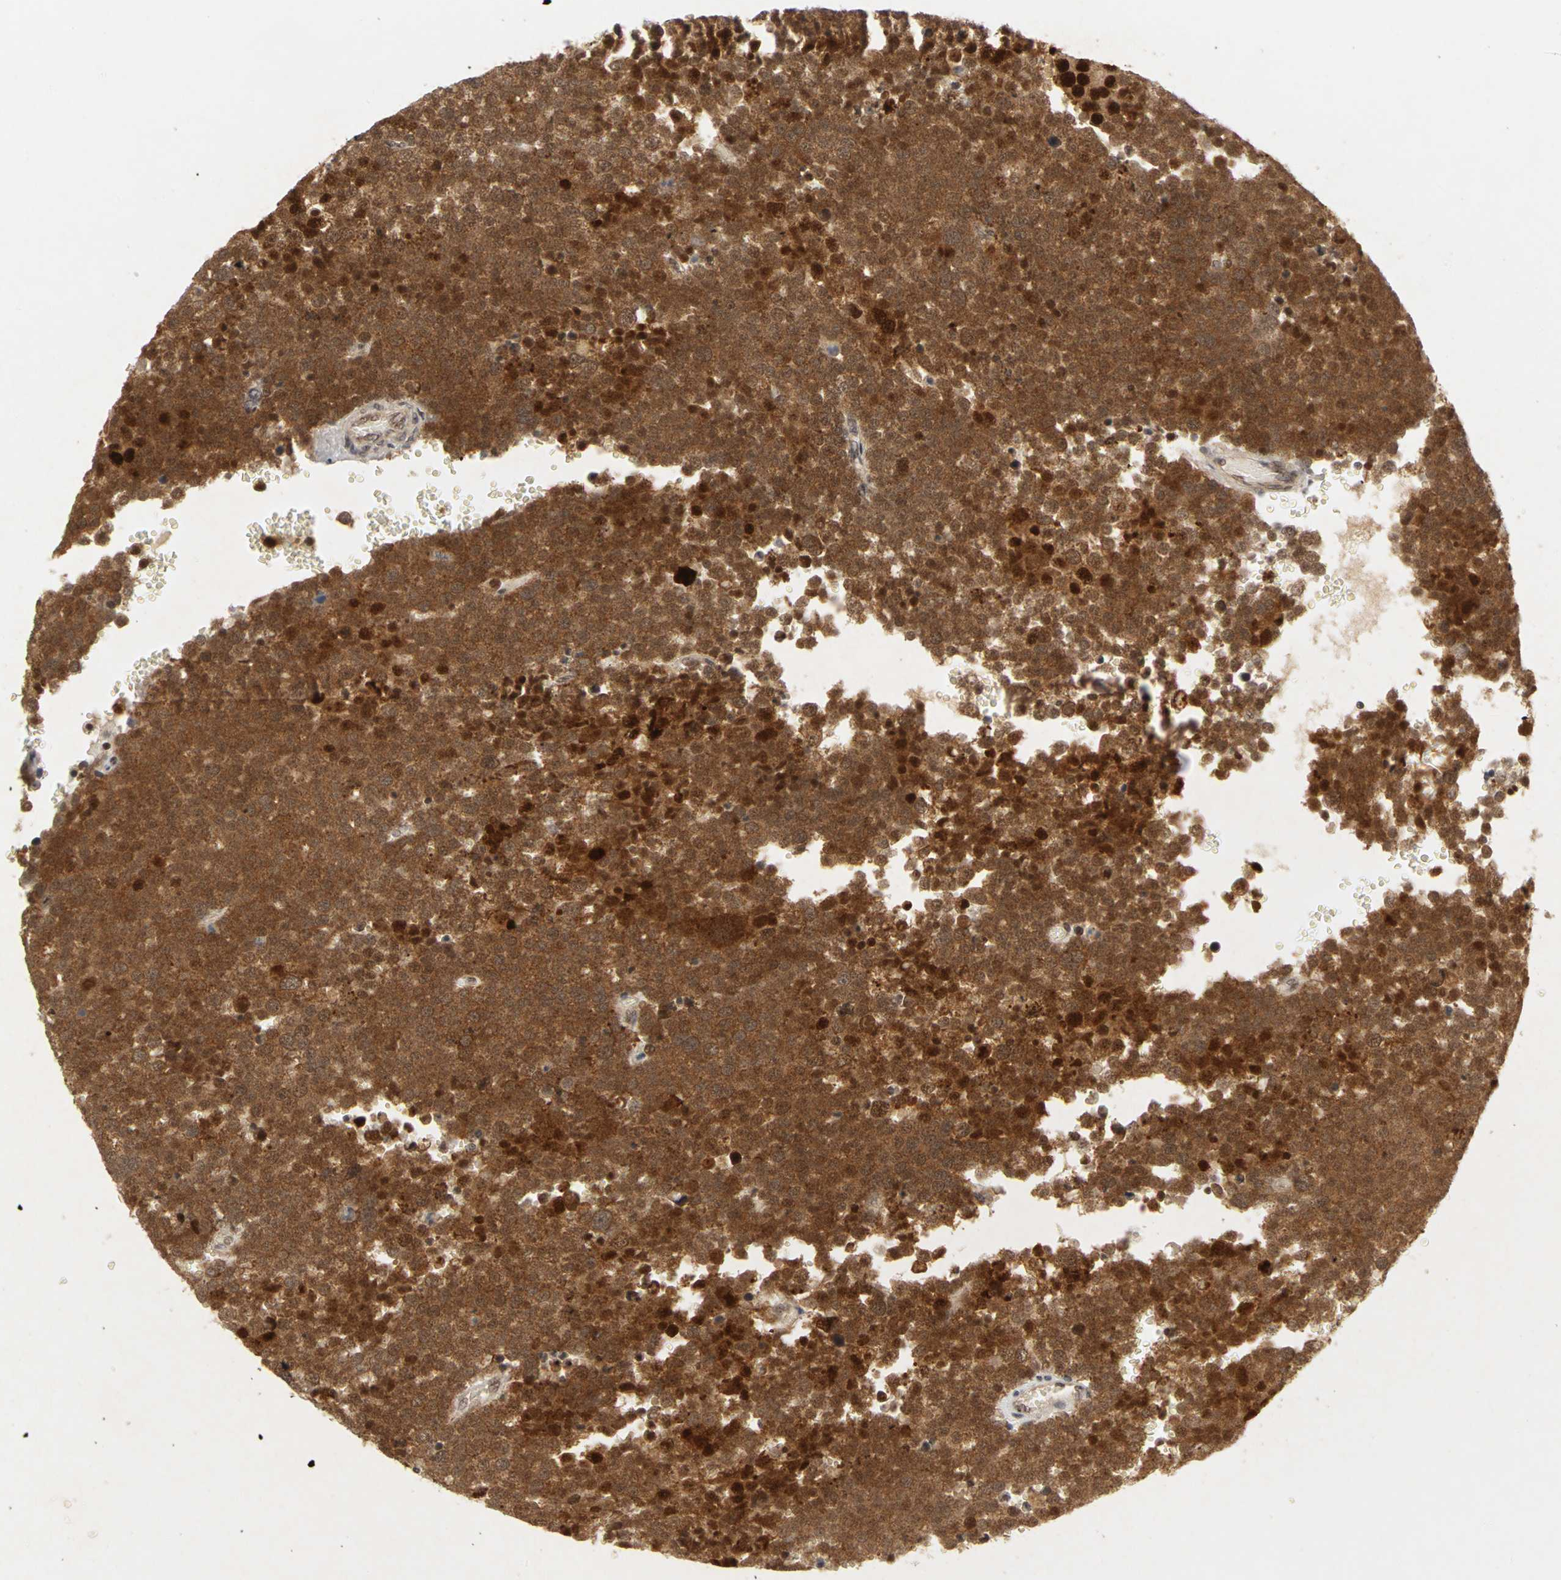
{"staining": {"intensity": "strong", "quantity": ">75%", "location": "cytoplasmic/membranous,nuclear"}, "tissue": "testis cancer", "cell_type": "Tumor cells", "image_type": "cancer", "snomed": [{"axis": "morphology", "description": "Seminoma, NOS"}, {"axis": "topography", "description": "Testis"}], "caption": "The photomicrograph reveals immunohistochemical staining of testis cancer (seminoma). There is strong cytoplasmic/membranous and nuclear expression is seen in about >75% of tumor cells.", "gene": "CSNK2B", "patient": {"sex": "male", "age": 71}}